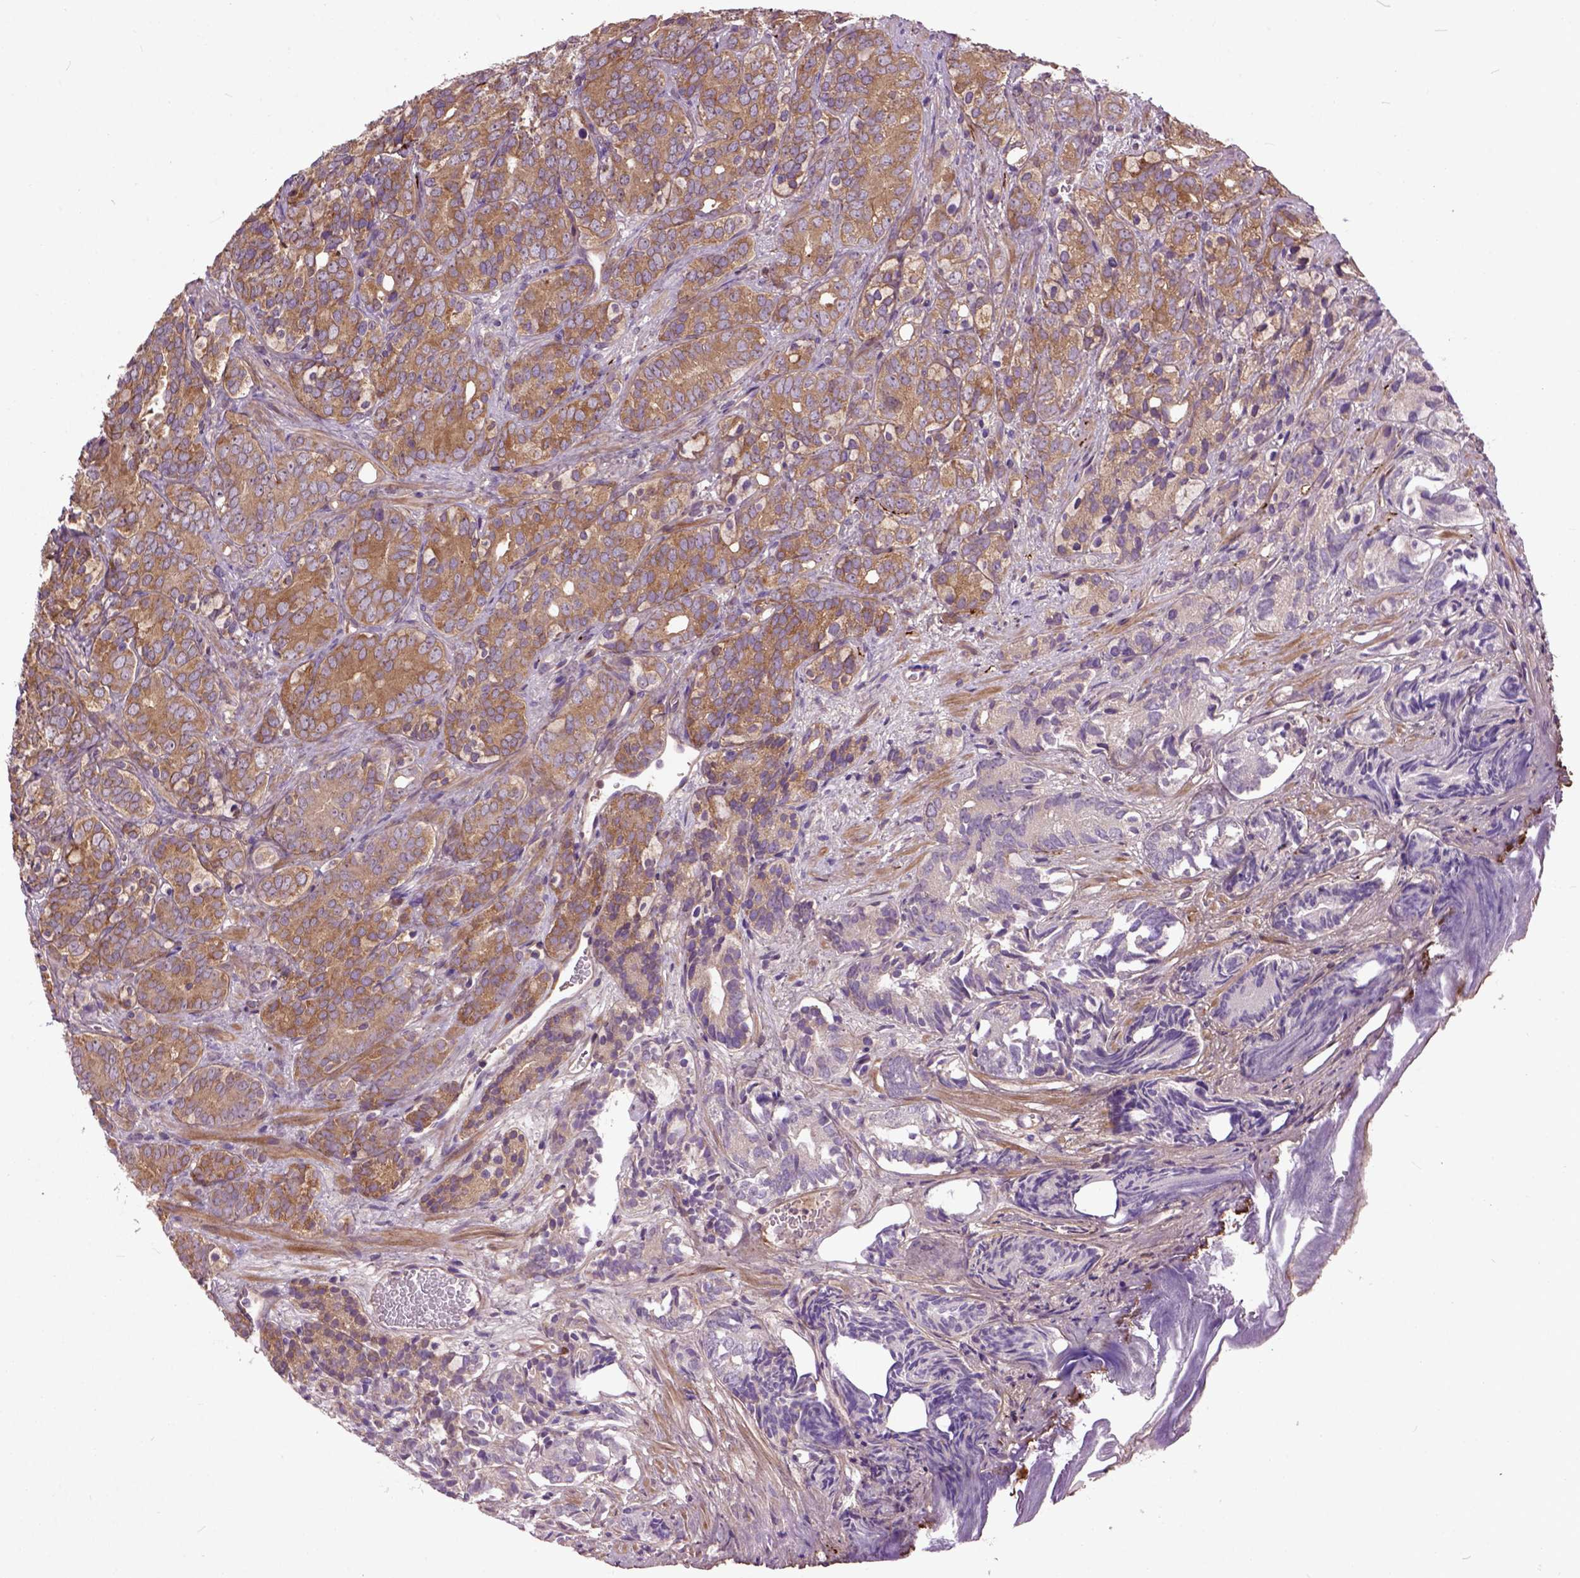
{"staining": {"intensity": "moderate", "quantity": ">75%", "location": "cytoplasmic/membranous"}, "tissue": "prostate cancer", "cell_type": "Tumor cells", "image_type": "cancer", "snomed": [{"axis": "morphology", "description": "Adenocarcinoma, High grade"}, {"axis": "topography", "description": "Prostate"}], "caption": "This micrograph shows immunohistochemistry staining of adenocarcinoma (high-grade) (prostate), with medium moderate cytoplasmic/membranous positivity in approximately >75% of tumor cells.", "gene": "MAPT", "patient": {"sex": "male", "age": 84}}